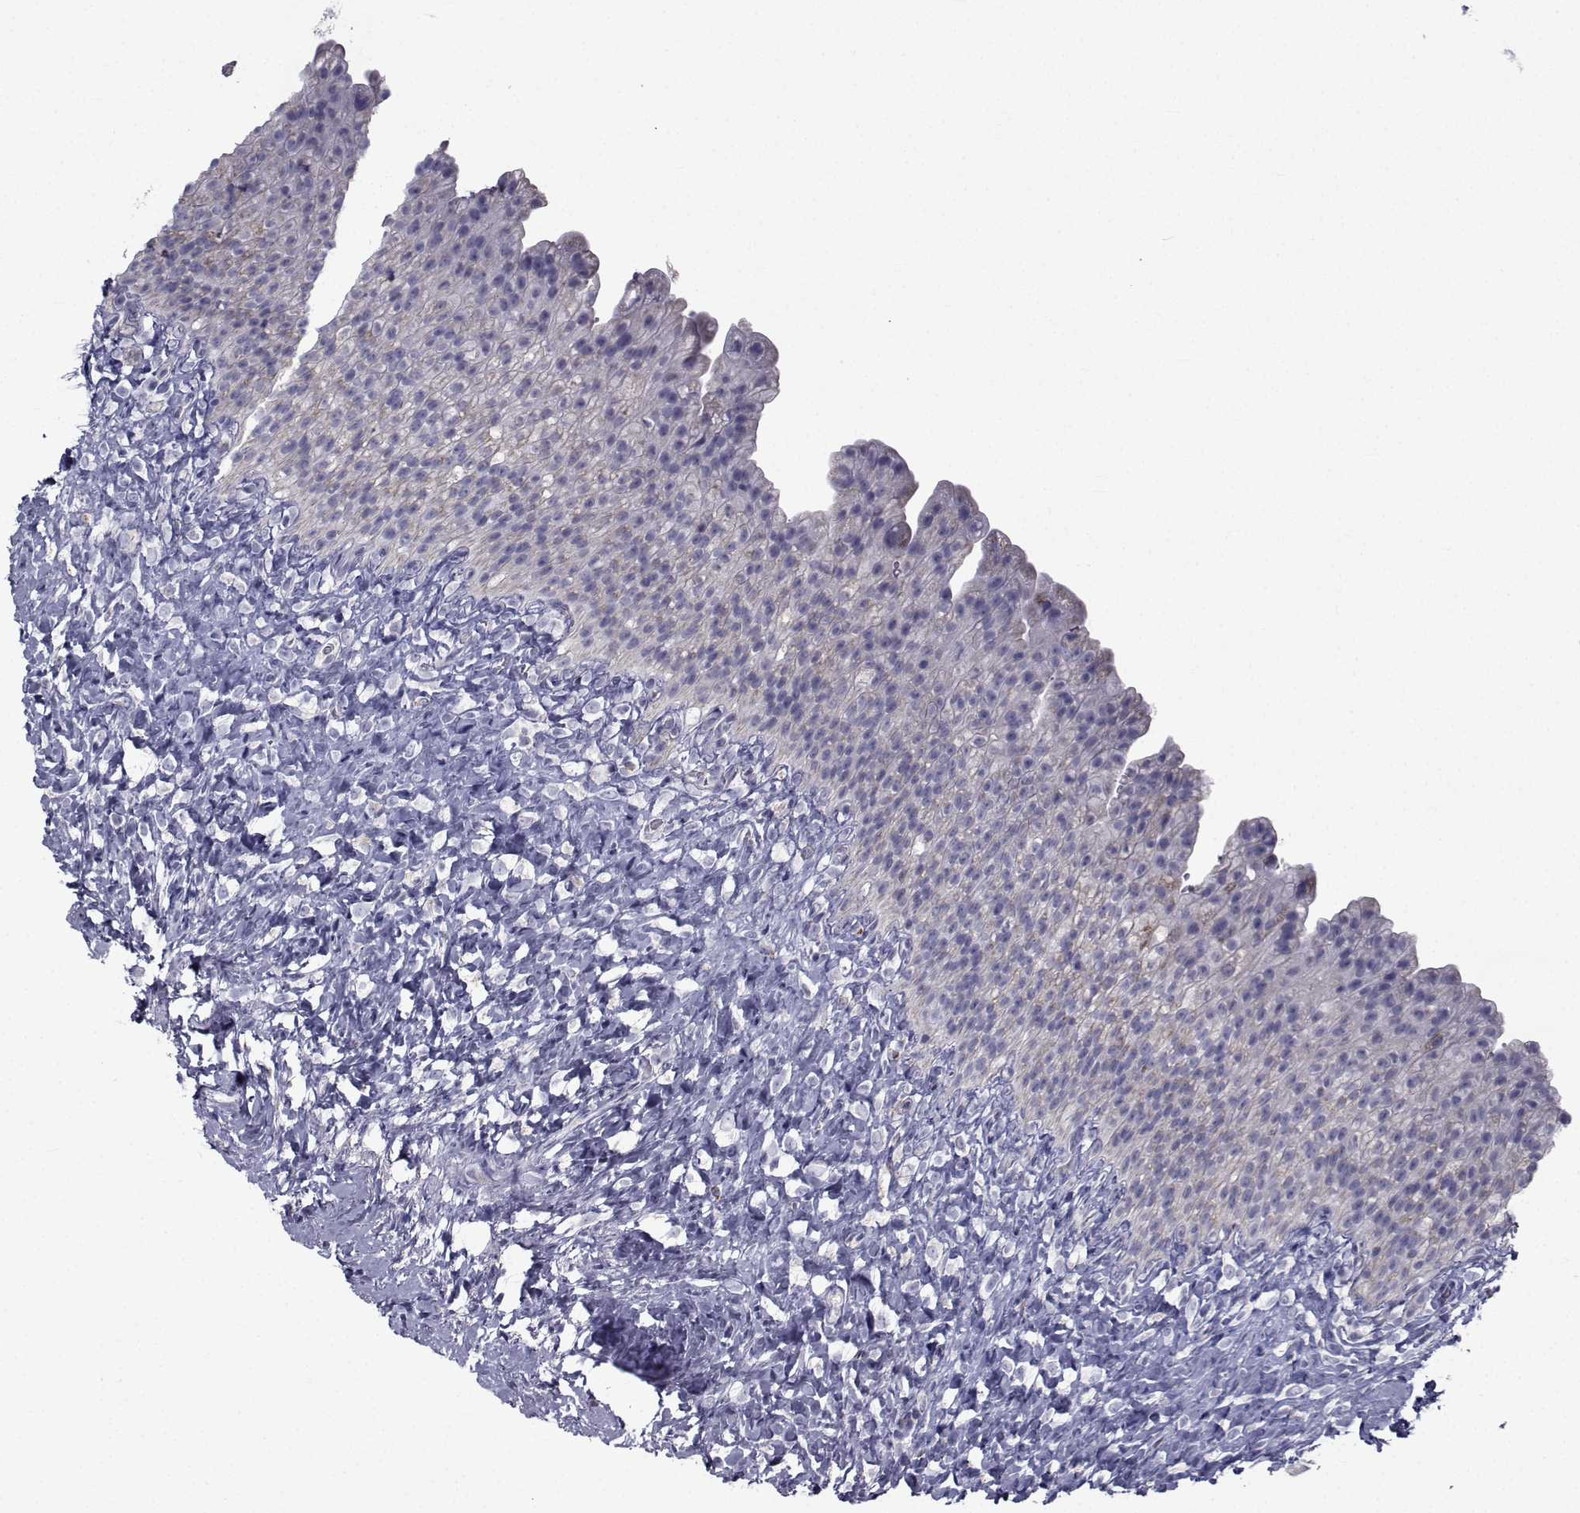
{"staining": {"intensity": "weak", "quantity": "<25%", "location": "cytoplasmic/membranous"}, "tissue": "urinary bladder", "cell_type": "Urothelial cells", "image_type": "normal", "snomed": [{"axis": "morphology", "description": "Normal tissue, NOS"}, {"axis": "topography", "description": "Urinary bladder"}, {"axis": "topography", "description": "Prostate"}], "caption": "This is an IHC micrograph of benign urinary bladder. There is no positivity in urothelial cells.", "gene": "FDXR", "patient": {"sex": "male", "age": 76}}